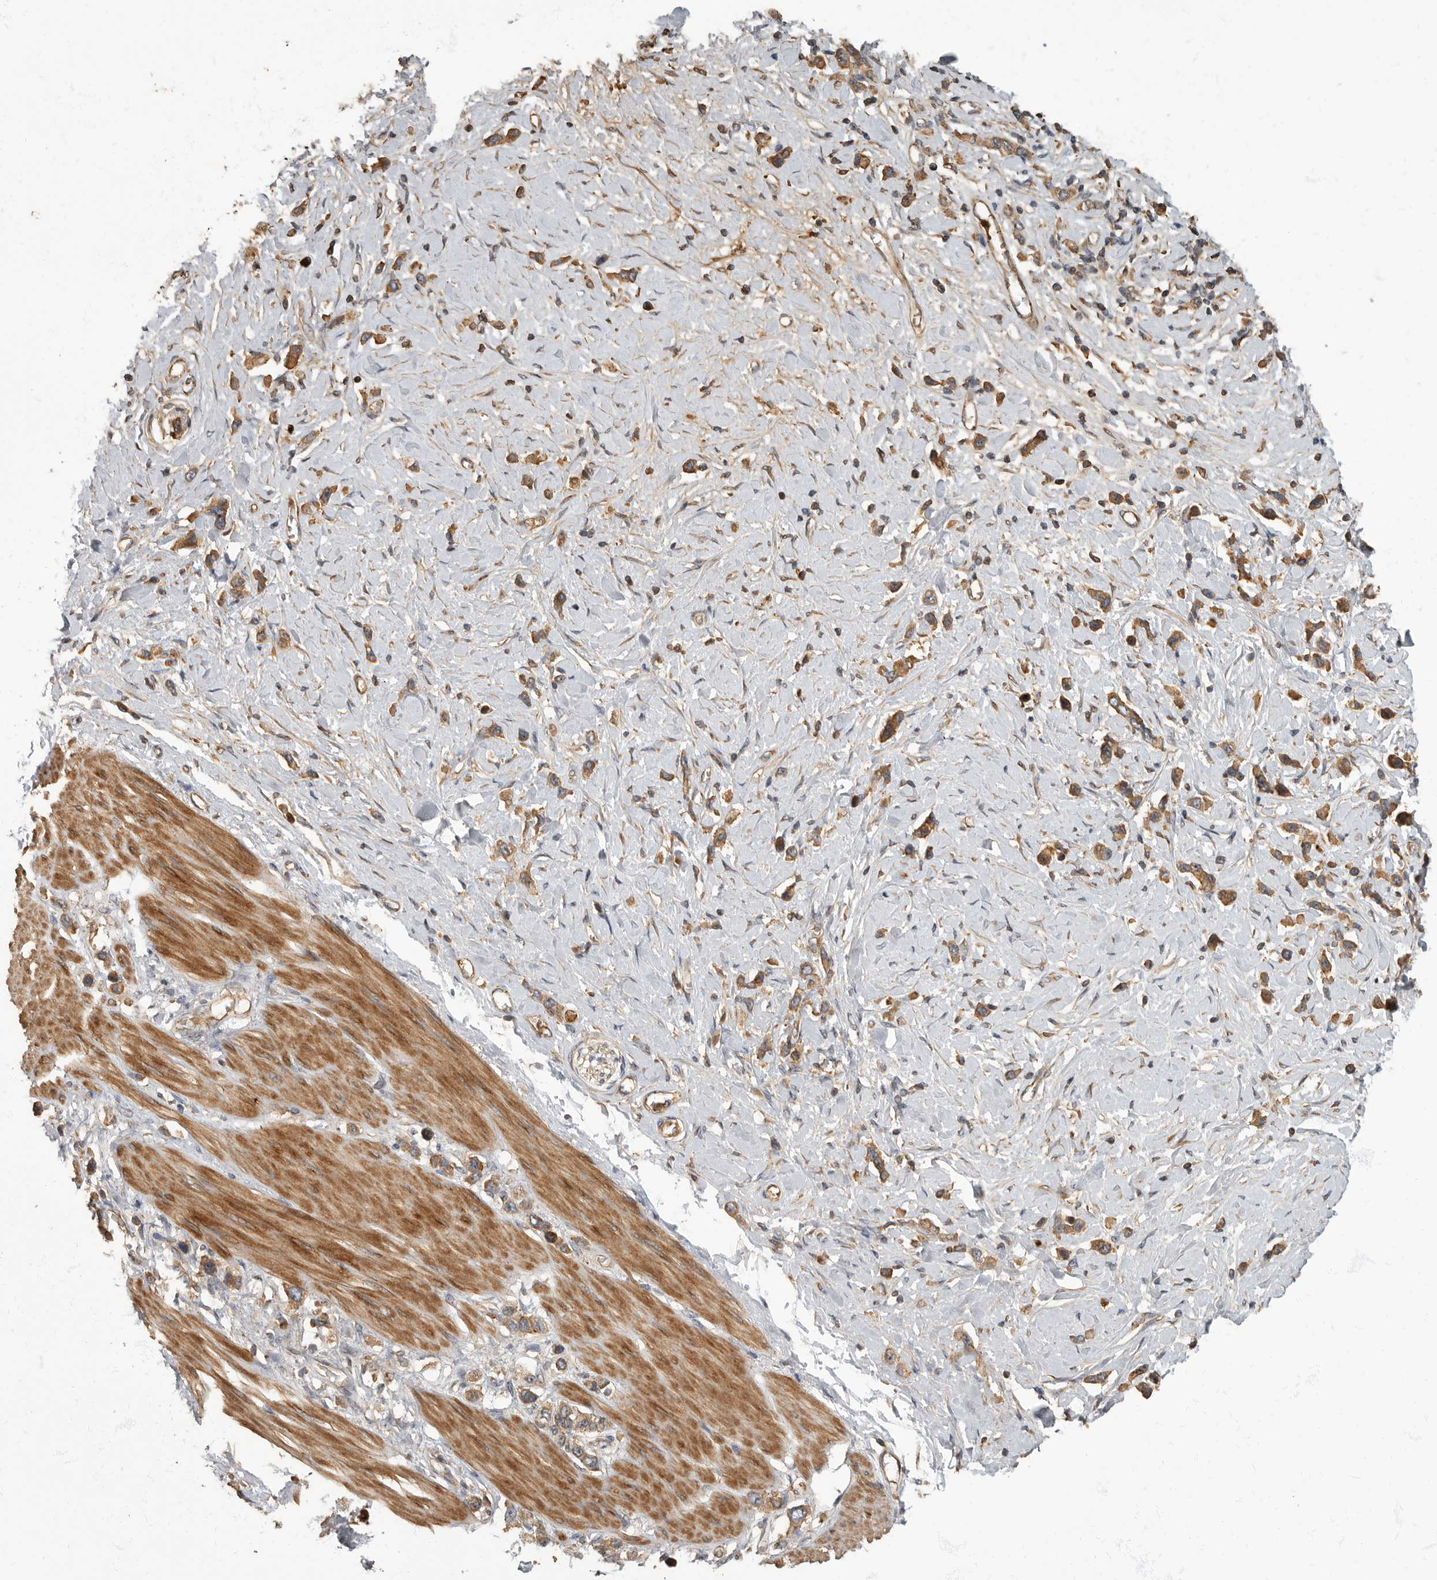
{"staining": {"intensity": "strong", "quantity": ">75%", "location": "cytoplasmic/membranous"}, "tissue": "stomach cancer", "cell_type": "Tumor cells", "image_type": "cancer", "snomed": [{"axis": "morphology", "description": "Adenocarcinoma, NOS"}, {"axis": "topography", "description": "Stomach"}], "caption": "Immunohistochemistry (IHC) histopathology image of adenocarcinoma (stomach) stained for a protein (brown), which reveals high levels of strong cytoplasmic/membranous expression in about >75% of tumor cells.", "gene": "DAAM1", "patient": {"sex": "female", "age": 65}}